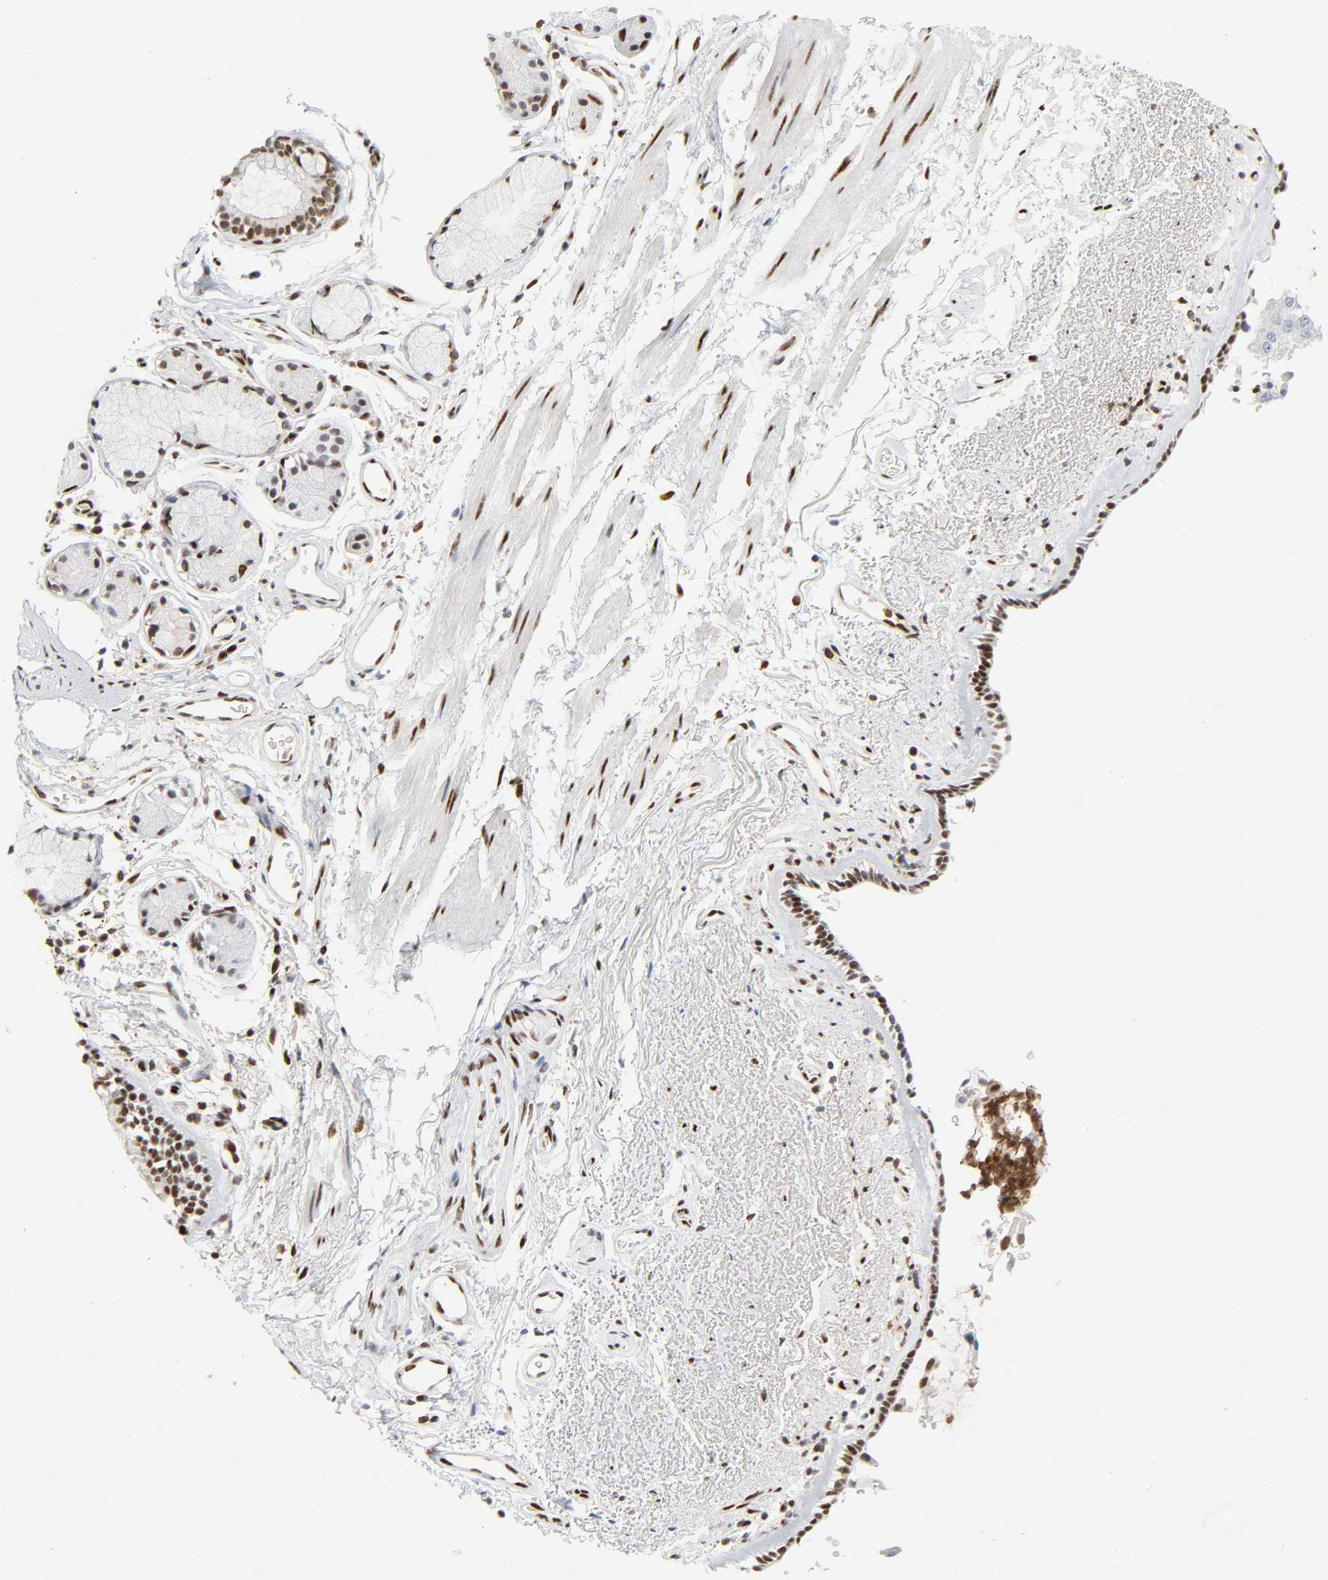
{"staining": {"intensity": "moderate", "quantity": ">75%", "location": "nuclear"}, "tissue": "bronchus", "cell_type": "Respiratory epithelial cells", "image_type": "normal", "snomed": [{"axis": "morphology", "description": "Normal tissue, NOS"}, {"axis": "morphology", "description": "Adenocarcinoma, NOS"}, {"axis": "topography", "description": "Bronchus"}, {"axis": "topography", "description": "Lung"}], "caption": "Bronchus stained for a protein (brown) displays moderate nuclear positive expression in about >75% of respiratory epithelial cells.", "gene": "WAS", "patient": {"sex": "male", "age": 71}}